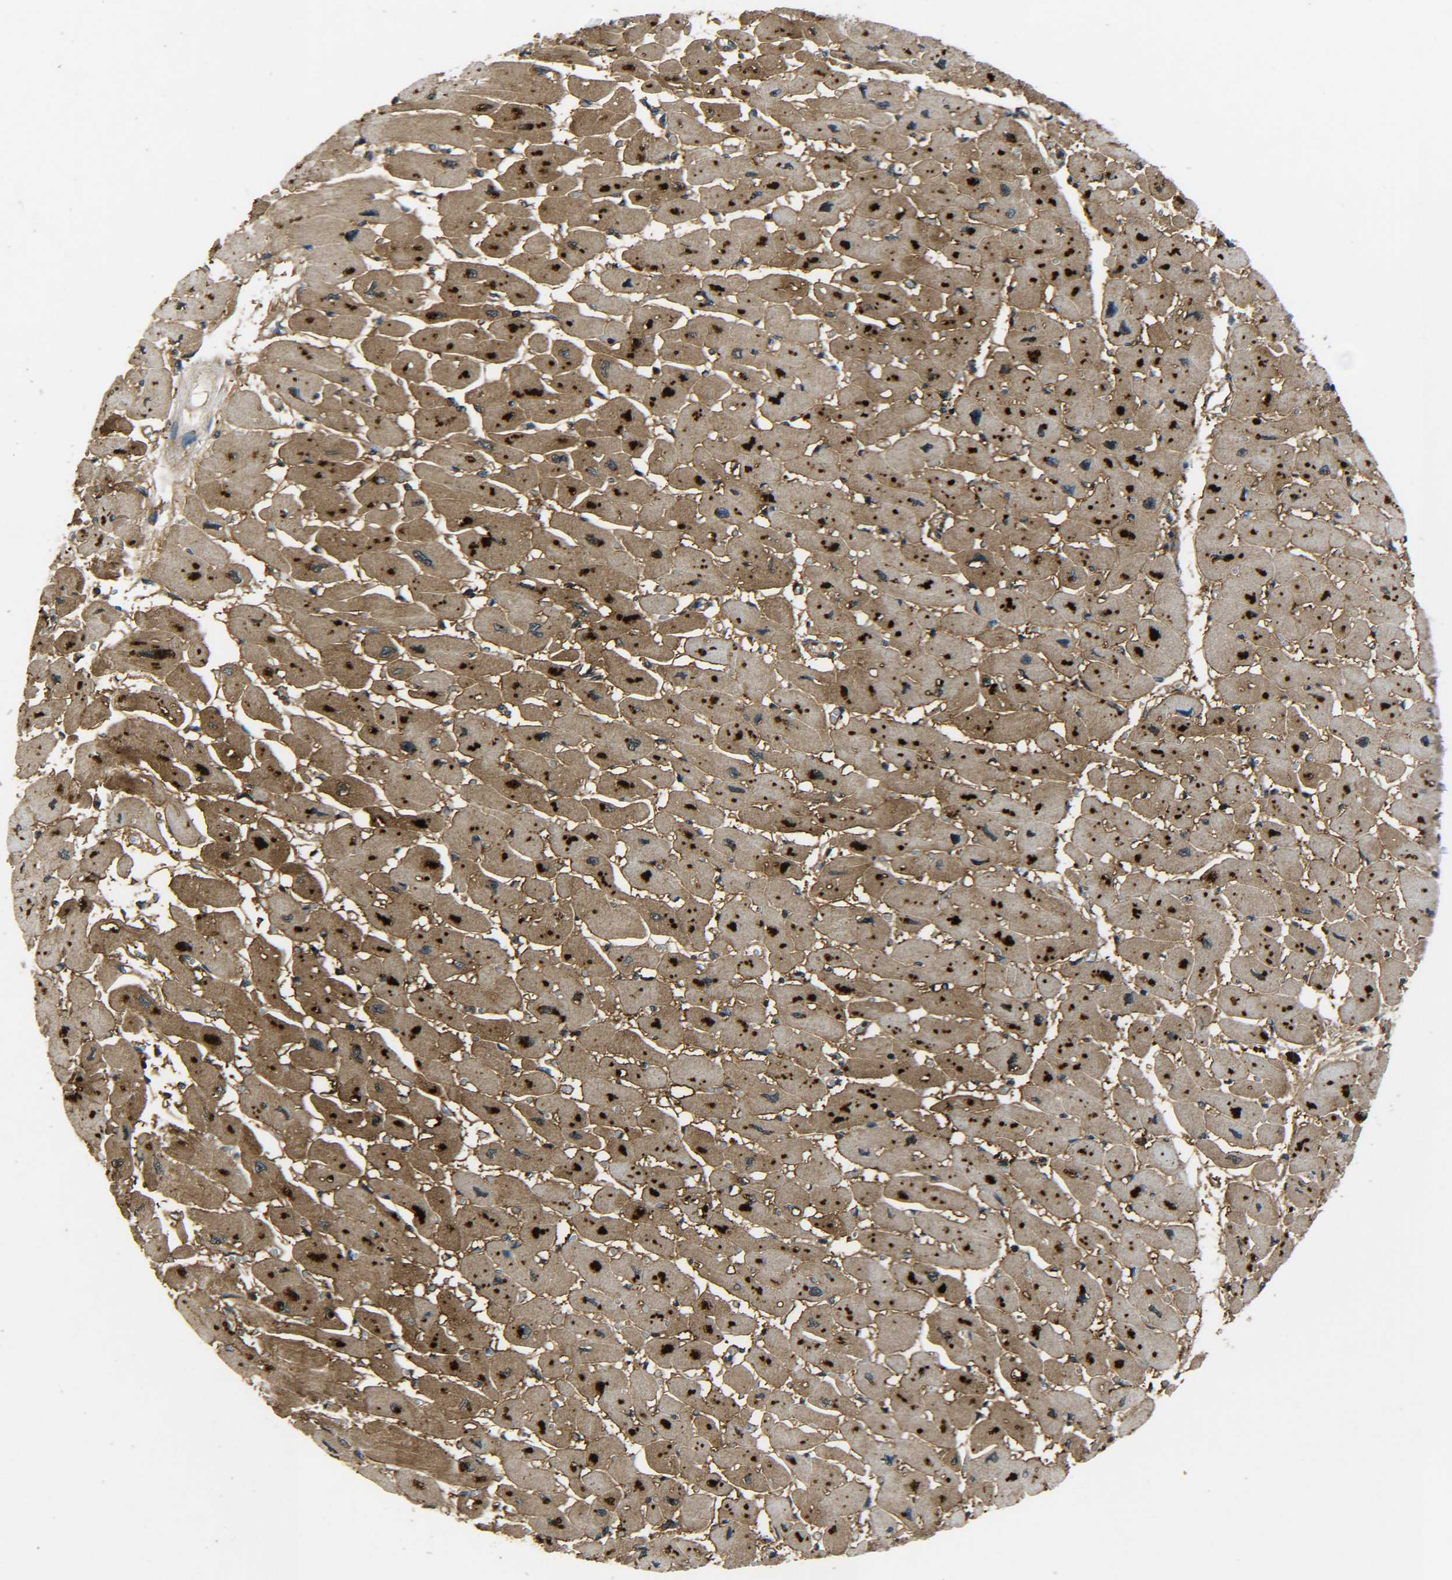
{"staining": {"intensity": "strong", "quantity": ">75%", "location": "cytoplasmic/membranous"}, "tissue": "heart muscle", "cell_type": "Cardiomyocytes", "image_type": "normal", "snomed": [{"axis": "morphology", "description": "Normal tissue, NOS"}, {"axis": "topography", "description": "Heart"}], "caption": "Human heart muscle stained for a protein (brown) exhibits strong cytoplasmic/membranous positive expression in about >75% of cardiomyocytes.", "gene": "PREB", "patient": {"sex": "female", "age": 54}}